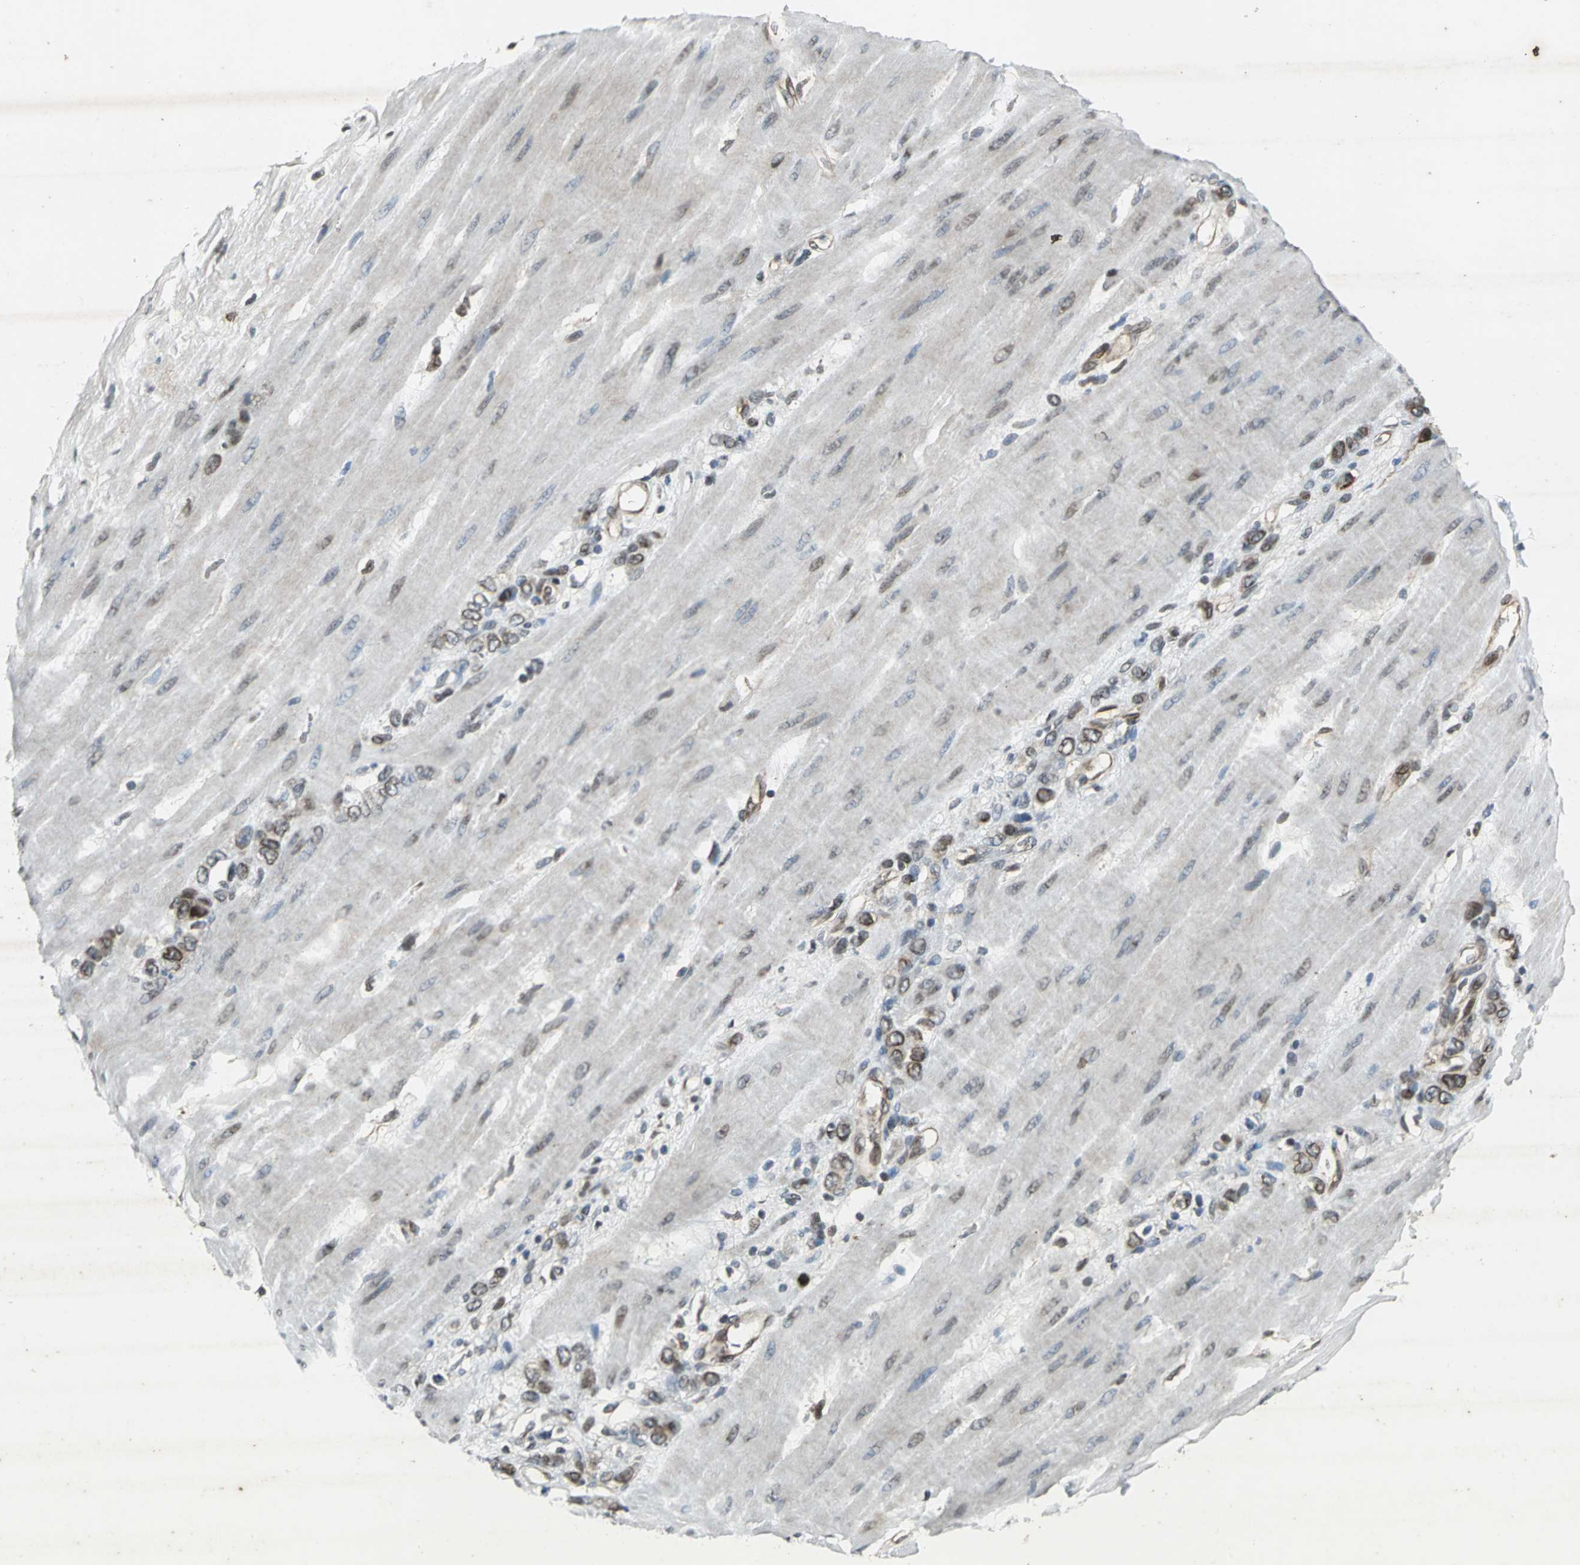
{"staining": {"intensity": "moderate", "quantity": "25%-75%", "location": "cytoplasmic/membranous"}, "tissue": "stomach cancer", "cell_type": "Tumor cells", "image_type": "cancer", "snomed": [{"axis": "morphology", "description": "Adenocarcinoma, NOS"}, {"axis": "topography", "description": "Stomach"}], "caption": "High-magnification brightfield microscopy of stomach cancer (adenocarcinoma) stained with DAB (brown) and counterstained with hematoxylin (blue). tumor cells exhibit moderate cytoplasmic/membranous positivity is present in about25%-75% of cells. (Stains: DAB in brown, nuclei in blue, Microscopy: brightfield microscopy at high magnification).", "gene": "BRIP1", "patient": {"sex": "male", "age": 82}}